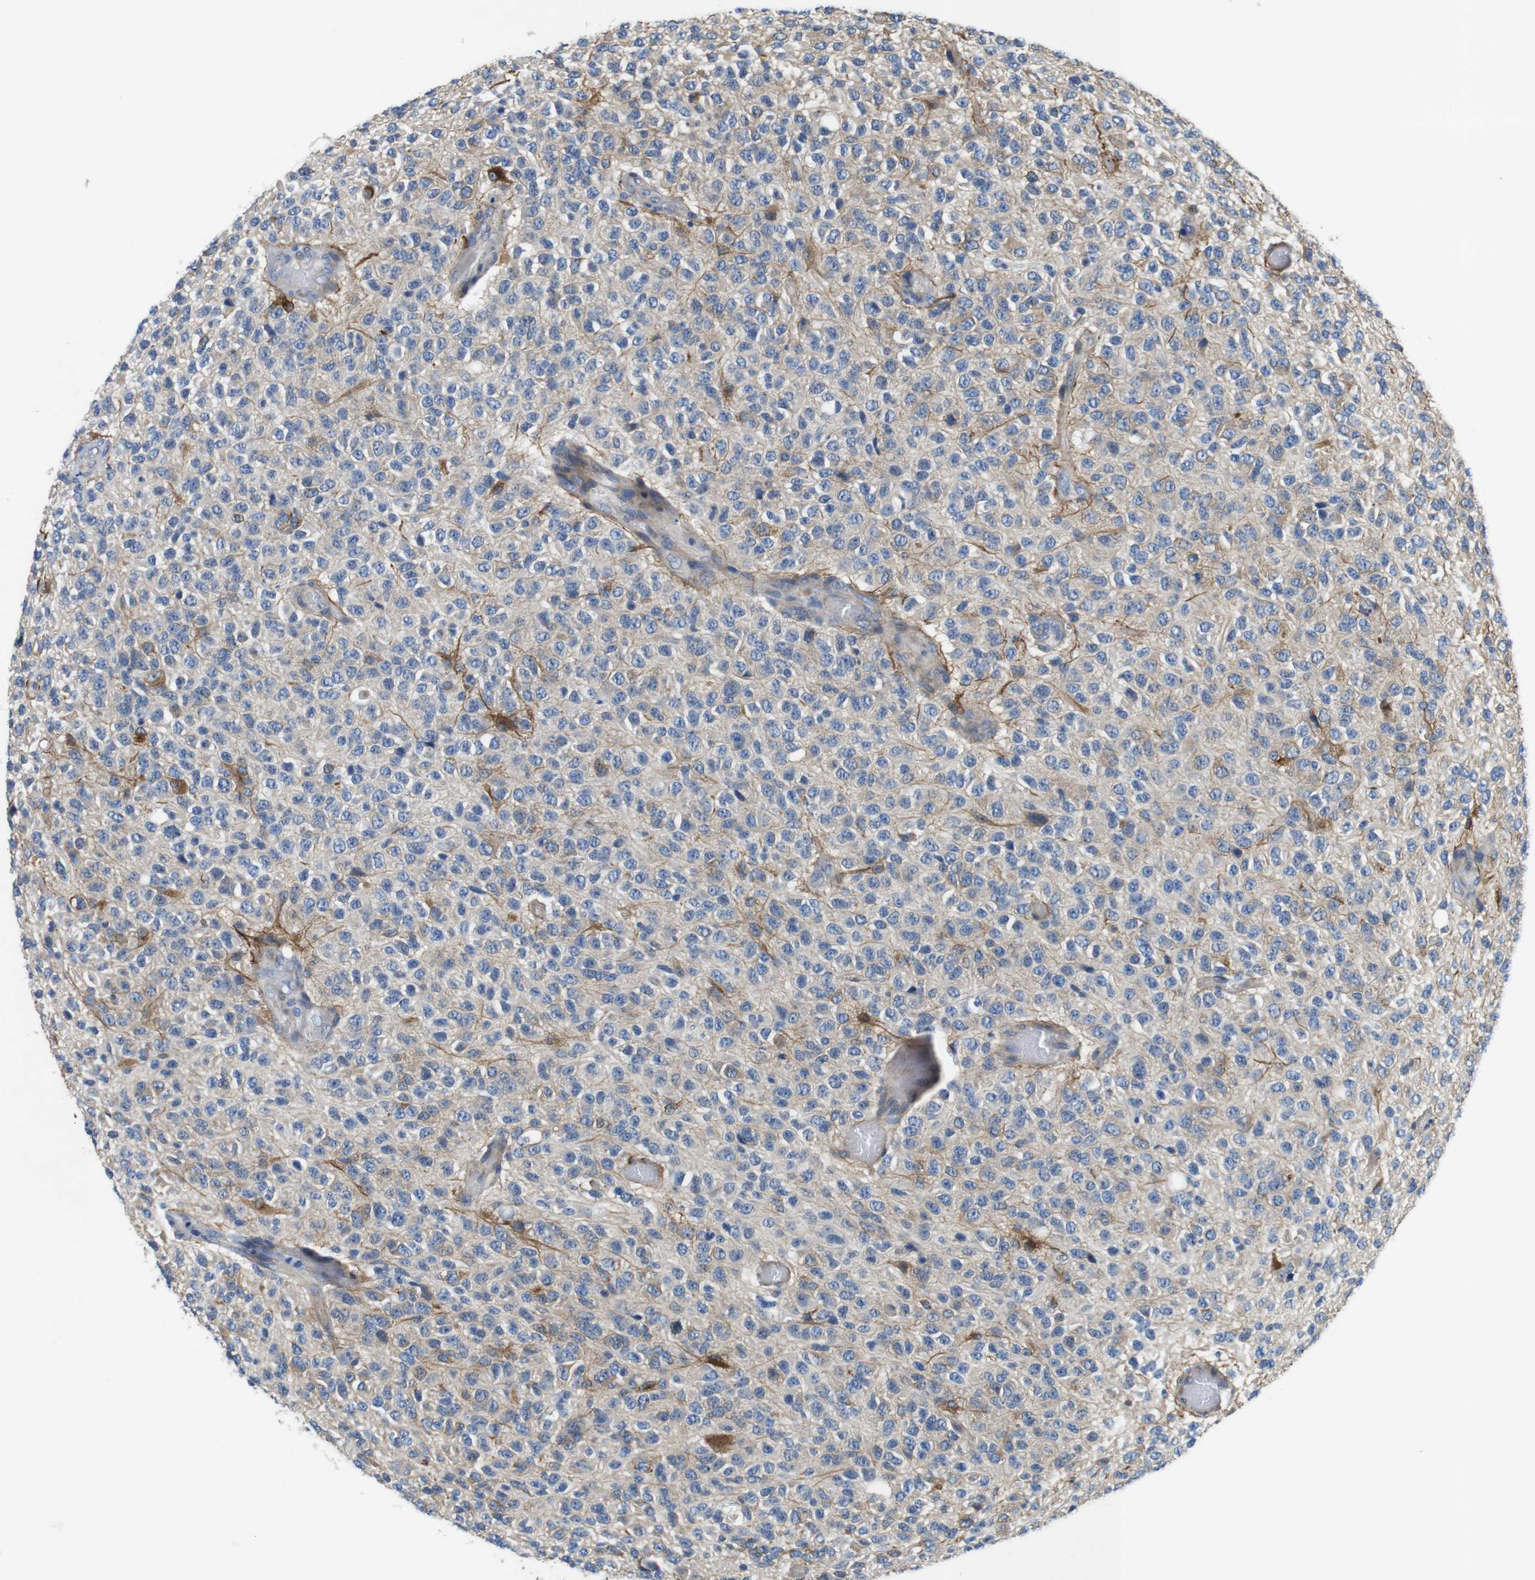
{"staining": {"intensity": "moderate", "quantity": "<25%", "location": "cytoplasmic/membranous"}, "tissue": "glioma", "cell_type": "Tumor cells", "image_type": "cancer", "snomed": [{"axis": "morphology", "description": "Glioma, malignant, High grade"}, {"axis": "topography", "description": "pancreas cauda"}], "caption": "Malignant high-grade glioma was stained to show a protein in brown. There is low levels of moderate cytoplasmic/membranous positivity in about <25% of tumor cells.", "gene": "DCLK1", "patient": {"sex": "male", "age": 60}}